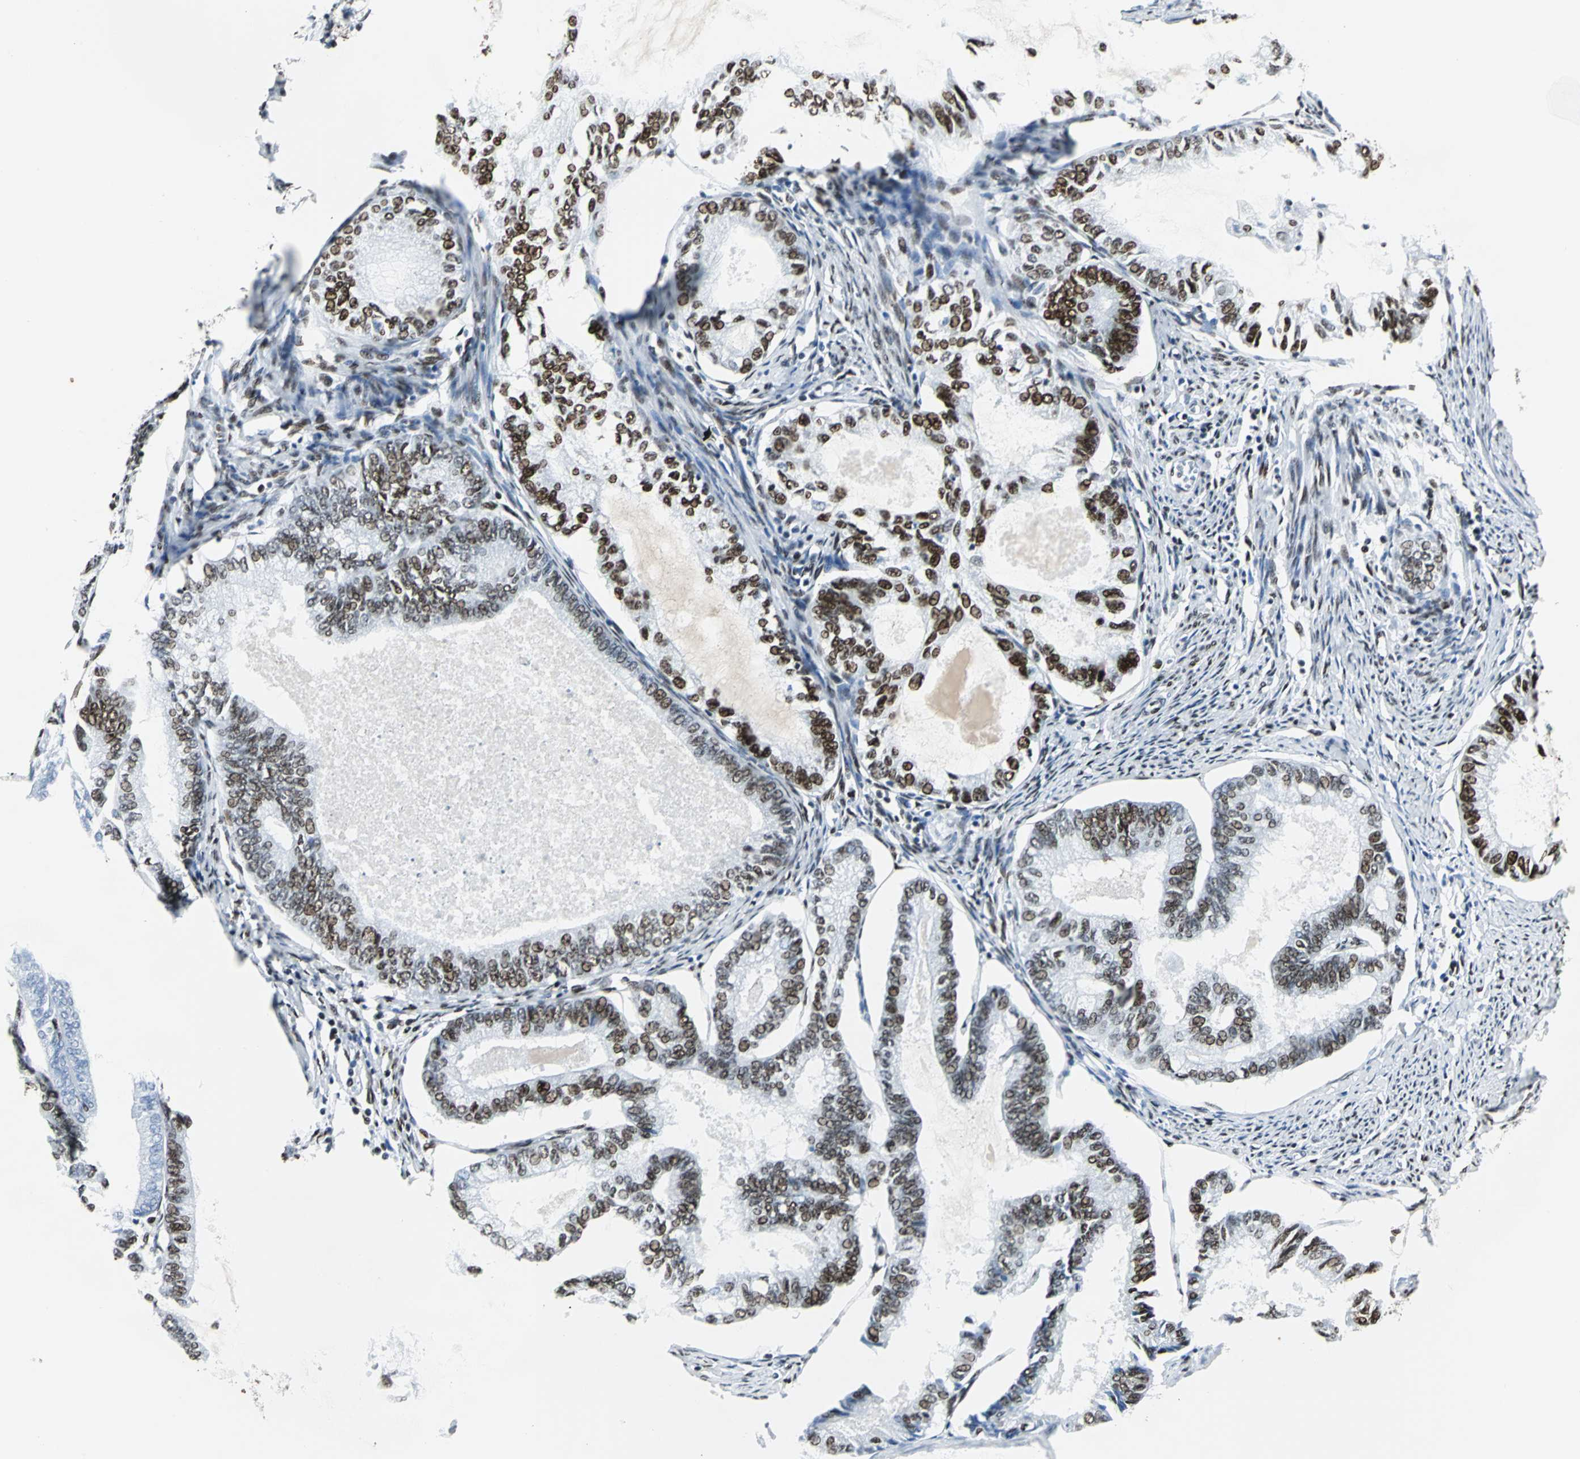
{"staining": {"intensity": "strong", "quantity": ">75%", "location": "nuclear"}, "tissue": "endometrial cancer", "cell_type": "Tumor cells", "image_type": "cancer", "snomed": [{"axis": "morphology", "description": "Adenocarcinoma, NOS"}, {"axis": "topography", "description": "Endometrium"}], "caption": "Protein staining of endometrial adenocarcinoma tissue exhibits strong nuclear positivity in about >75% of tumor cells. The protein of interest is shown in brown color, while the nuclei are stained blue.", "gene": "HDAC2", "patient": {"sex": "female", "age": 86}}